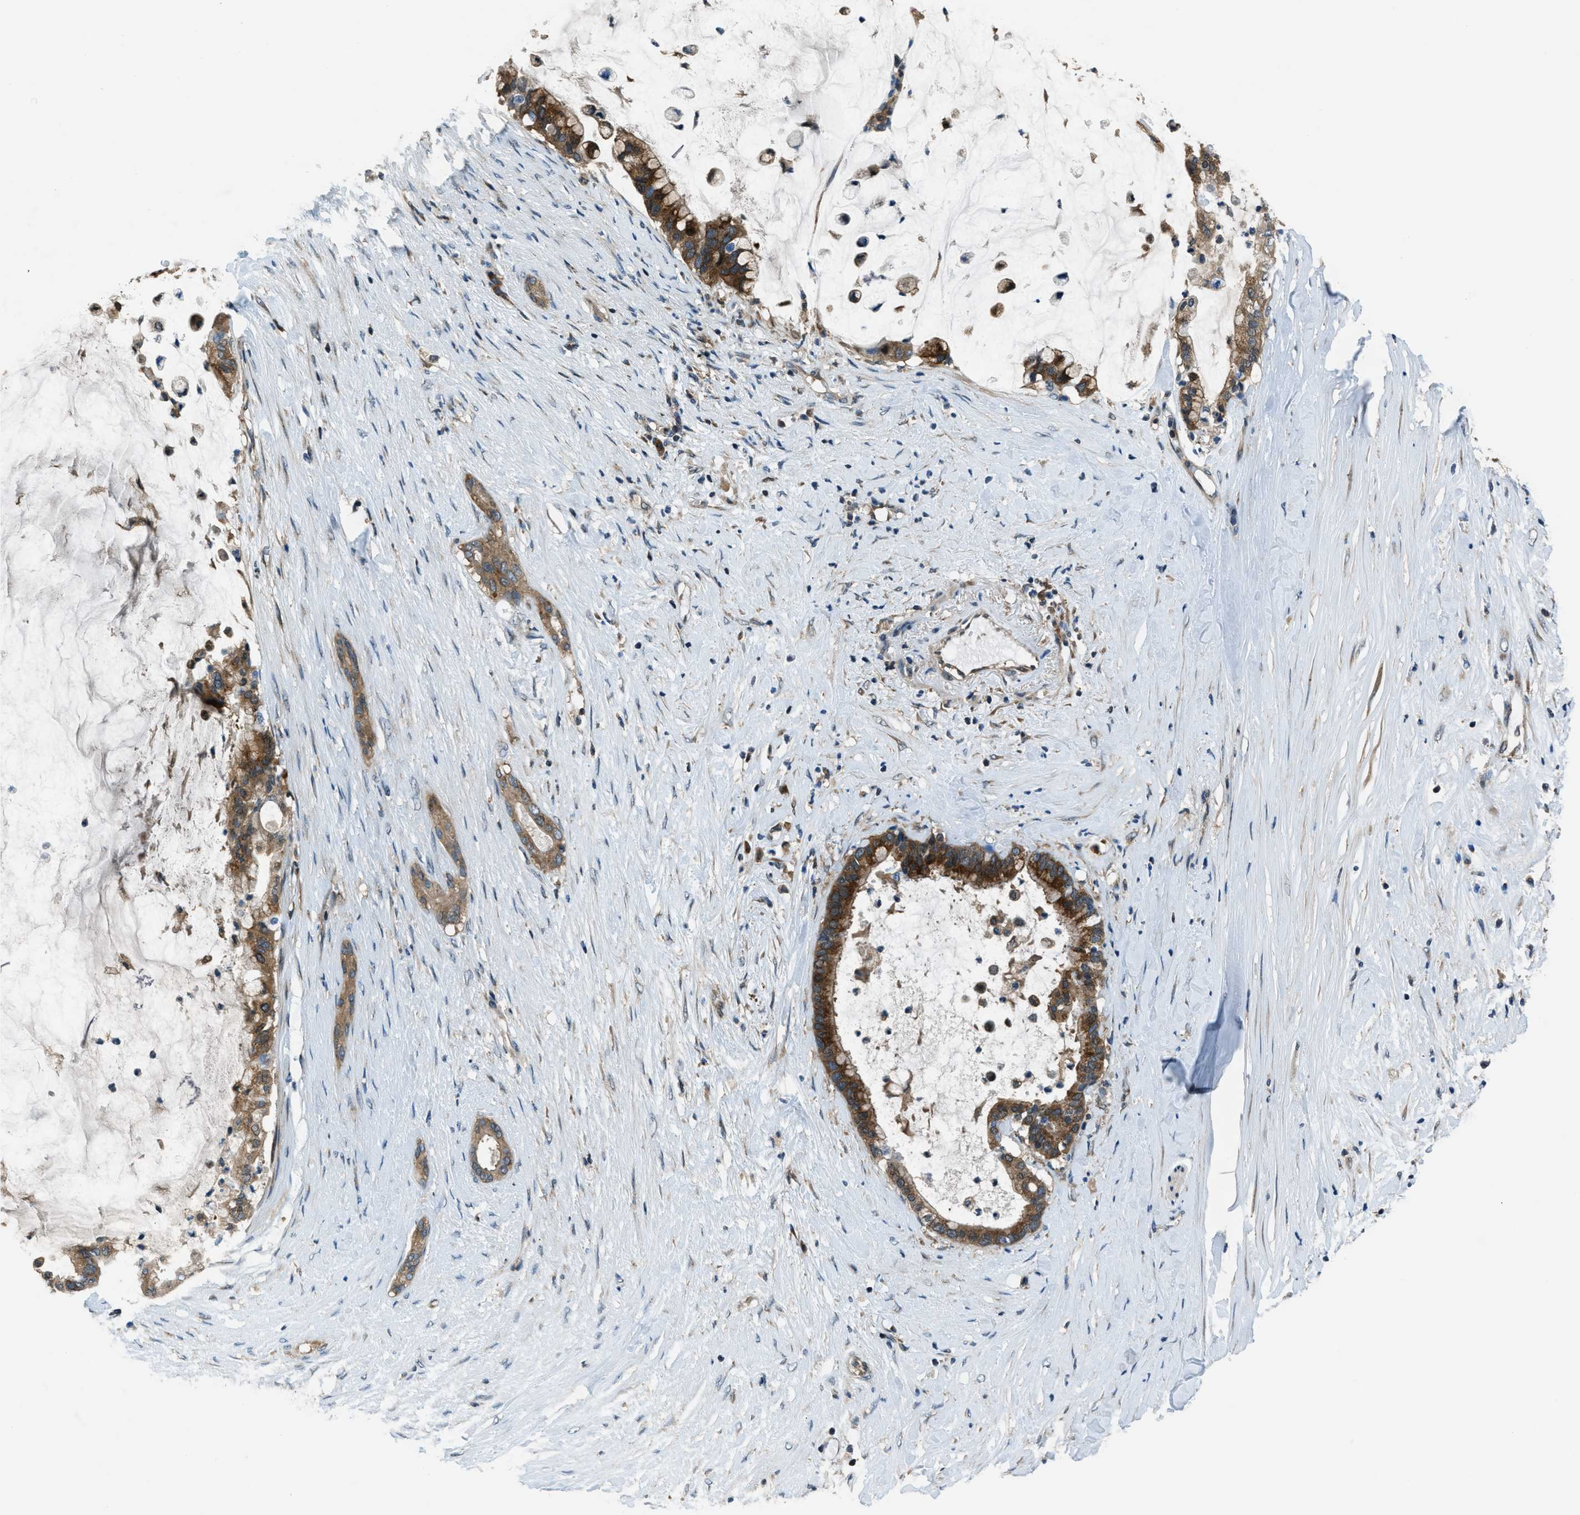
{"staining": {"intensity": "strong", "quantity": ">75%", "location": "cytoplasmic/membranous"}, "tissue": "pancreatic cancer", "cell_type": "Tumor cells", "image_type": "cancer", "snomed": [{"axis": "morphology", "description": "Adenocarcinoma, NOS"}, {"axis": "topography", "description": "Pancreas"}], "caption": "About >75% of tumor cells in human adenocarcinoma (pancreatic) show strong cytoplasmic/membranous protein staining as visualized by brown immunohistochemical staining.", "gene": "ARFGAP2", "patient": {"sex": "male", "age": 41}}